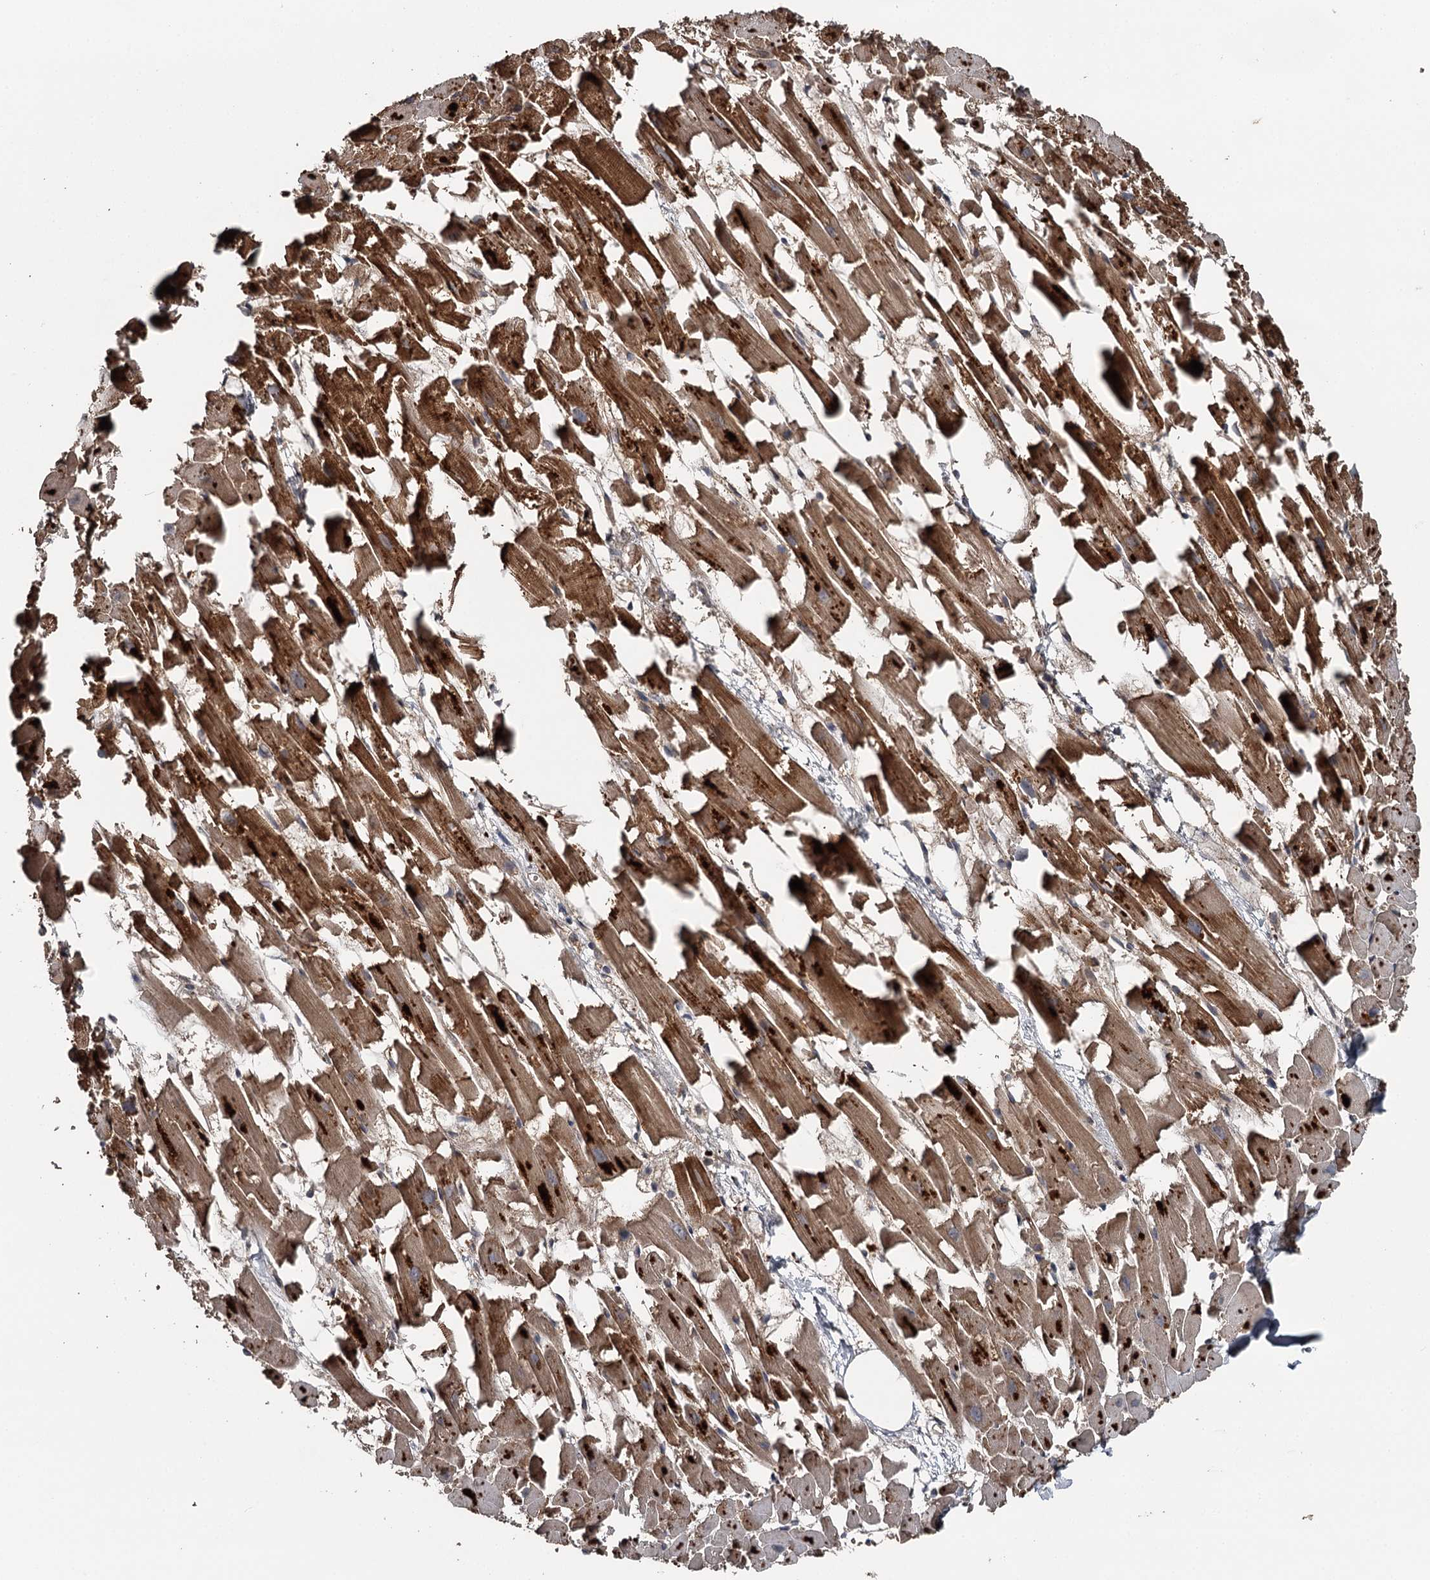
{"staining": {"intensity": "strong", "quantity": ">75%", "location": "cytoplasmic/membranous"}, "tissue": "heart muscle", "cell_type": "Cardiomyocytes", "image_type": "normal", "snomed": [{"axis": "morphology", "description": "Normal tissue, NOS"}, {"axis": "topography", "description": "Heart"}], "caption": "Human heart muscle stained for a protein (brown) displays strong cytoplasmic/membranous positive positivity in approximately >75% of cardiomyocytes.", "gene": "RAB21", "patient": {"sex": "female", "age": 64}}